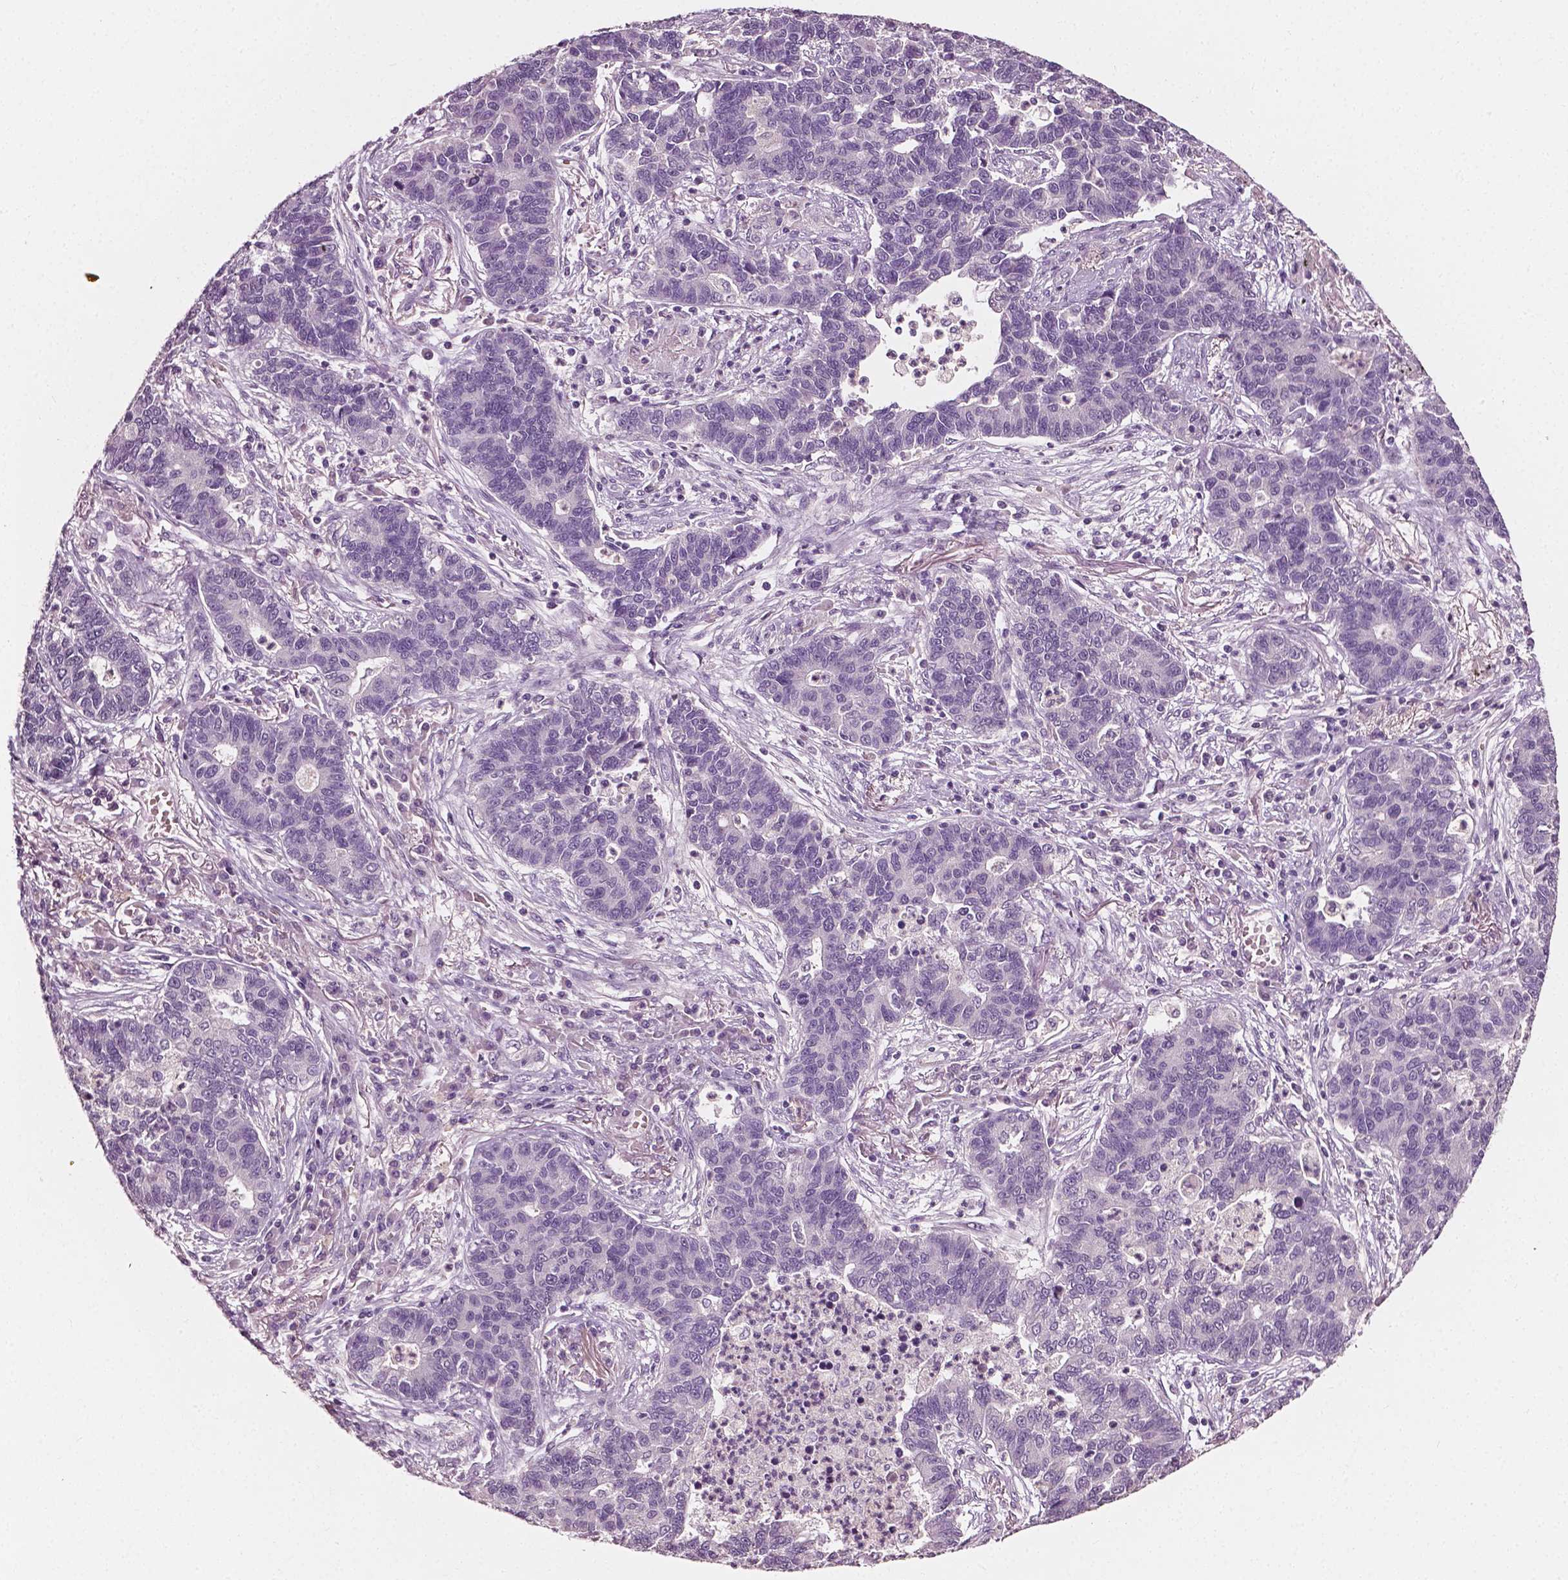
{"staining": {"intensity": "negative", "quantity": "none", "location": "none"}, "tissue": "lung cancer", "cell_type": "Tumor cells", "image_type": "cancer", "snomed": [{"axis": "morphology", "description": "Adenocarcinoma, NOS"}, {"axis": "topography", "description": "Lung"}], "caption": "Photomicrograph shows no protein positivity in tumor cells of adenocarcinoma (lung) tissue. (Brightfield microscopy of DAB immunohistochemistry (IHC) at high magnification).", "gene": "PLA2R1", "patient": {"sex": "female", "age": 57}}